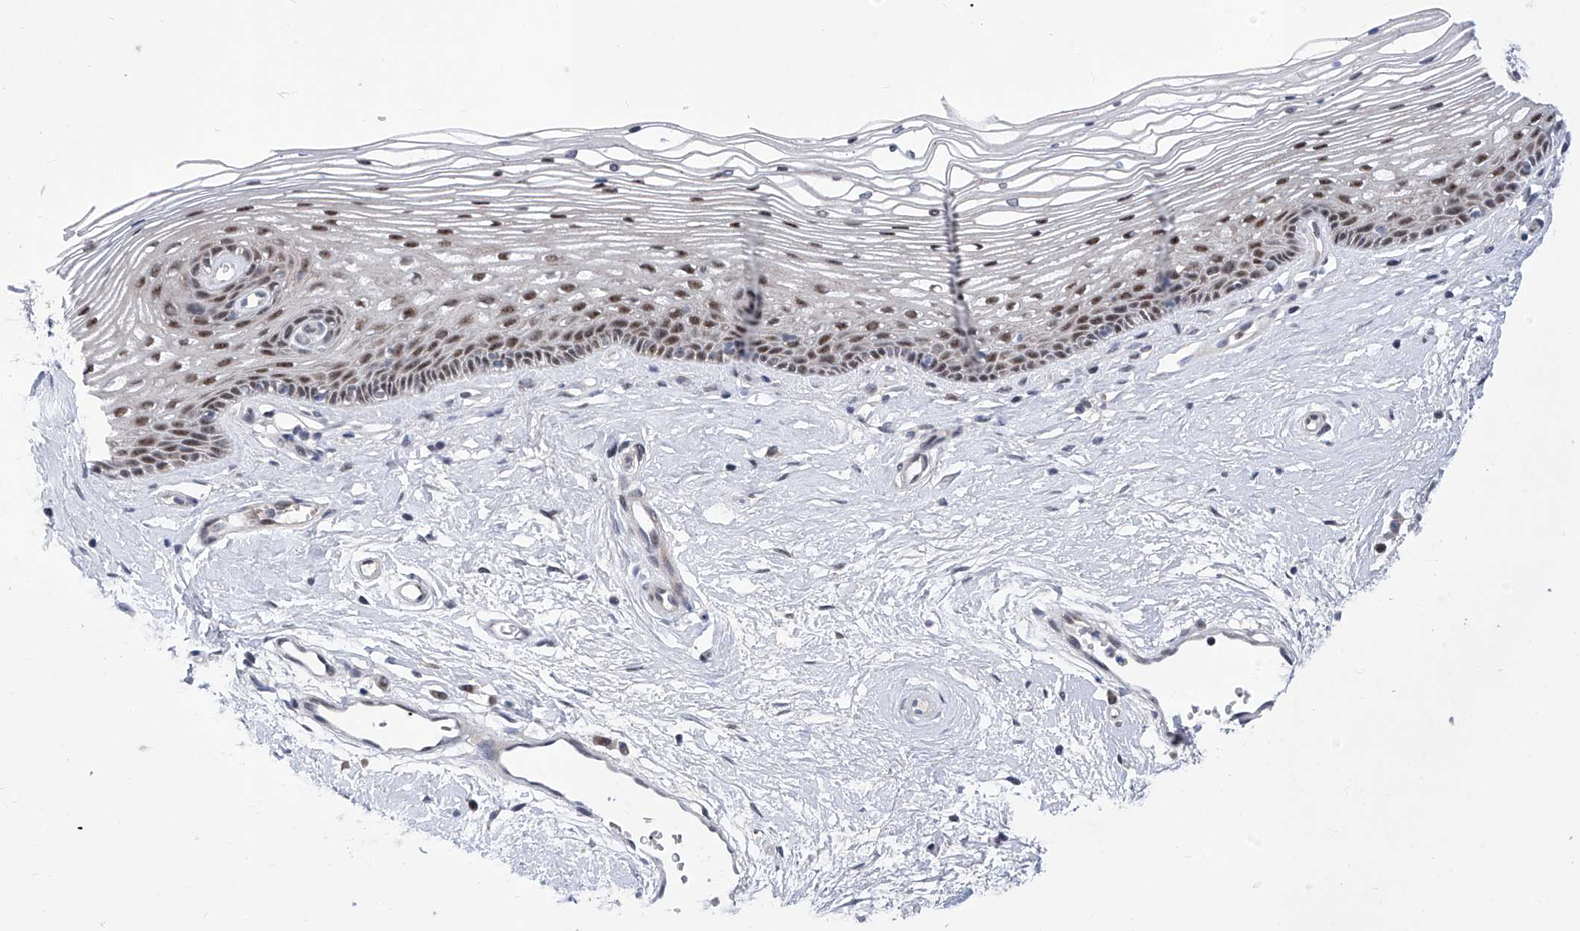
{"staining": {"intensity": "moderate", "quantity": "25%-75%", "location": "nuclear"}, "tissue": "vagina", "cell_type": "Squamous epithelial cells", "image_type": "normal", "snomed": [{"axis": "morphology", "description": "Normal tissue, NOS"}, {"axis": "topography", "description": "Vagina"}], "caption": "Immunohistochemical staining of benign vagina exhibits medium levels of moderate nuclear expression in about 25%-75% of squamous epithelial cells.", "gene": "NUFIP1", "patient": {"sex": "female", "age": 46}}